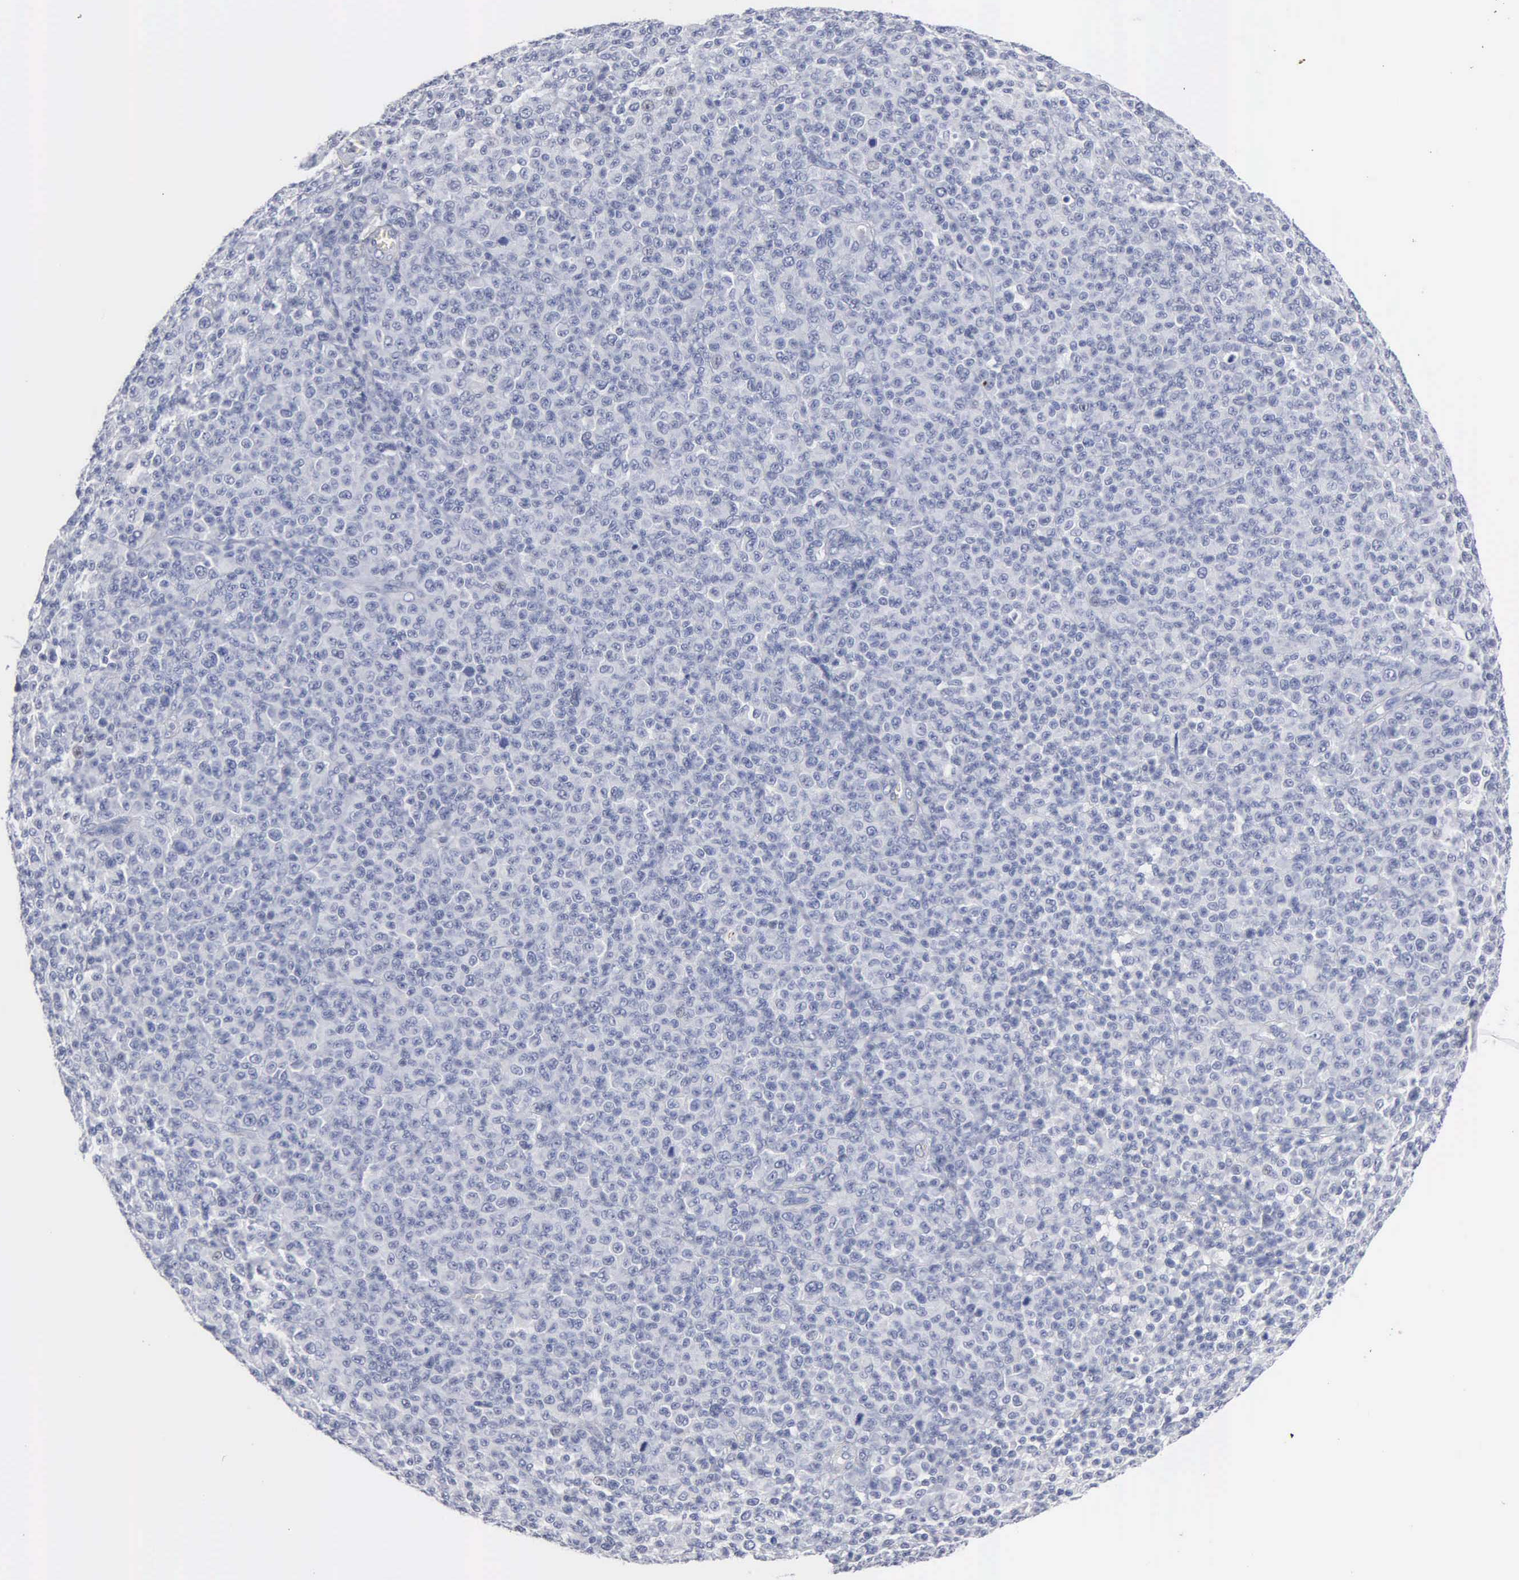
{"staining": {"intensity": "negative", "quantity": "none", "location": "none"}, "tissue": "melanoma", "cell_type": "Tumor cells", "image_type": "cancer", "snomed": [{"axis": "morphology", "description": "Malignant melanoma, Metastatic site"}, {"axis": "topography", "description": "Skin"}], "caption": "Human malignant melanoma (metastatic site) stained for a protein using immunohistochemistry displays no staining in tumor cells.", "gene": "ASPHD2", "patient": {"sex": "male", "age": 32}}